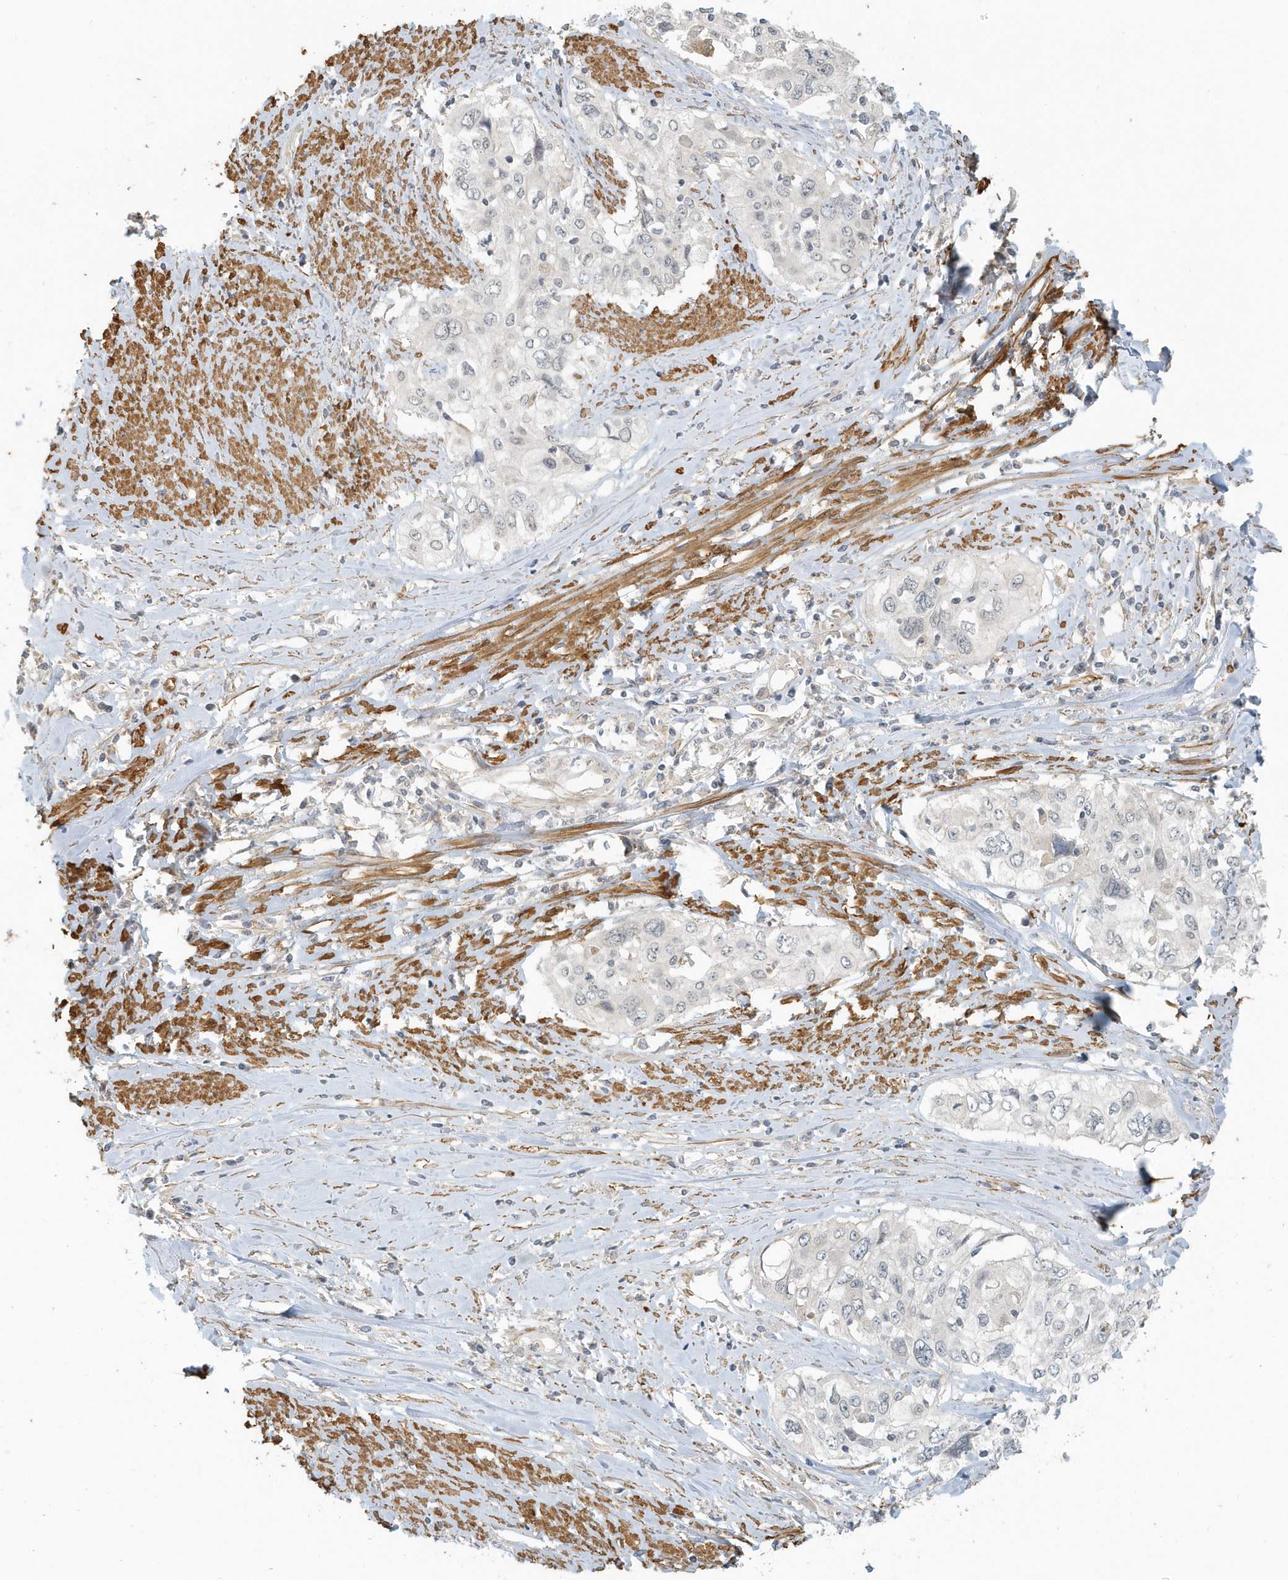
{"staining": {"intensity": "negative", "quantity": "none", "location": "none"}, "tissue": "cervical cancer", "cell_type": "Tumor cells", "image_type": "cancer", "snomed": [{"axis": "morphology", "description": "Squamous cell carcinoma, NOS"}, {"axis": "topography", "description": "Cervix"}], "caption": "The histopathology image reveals no significant expression in tumor cells of cervical cancer (squamous cell carcinoma).", "gene": "NAPB", "patient": {"sex": "female", "age": 31}}